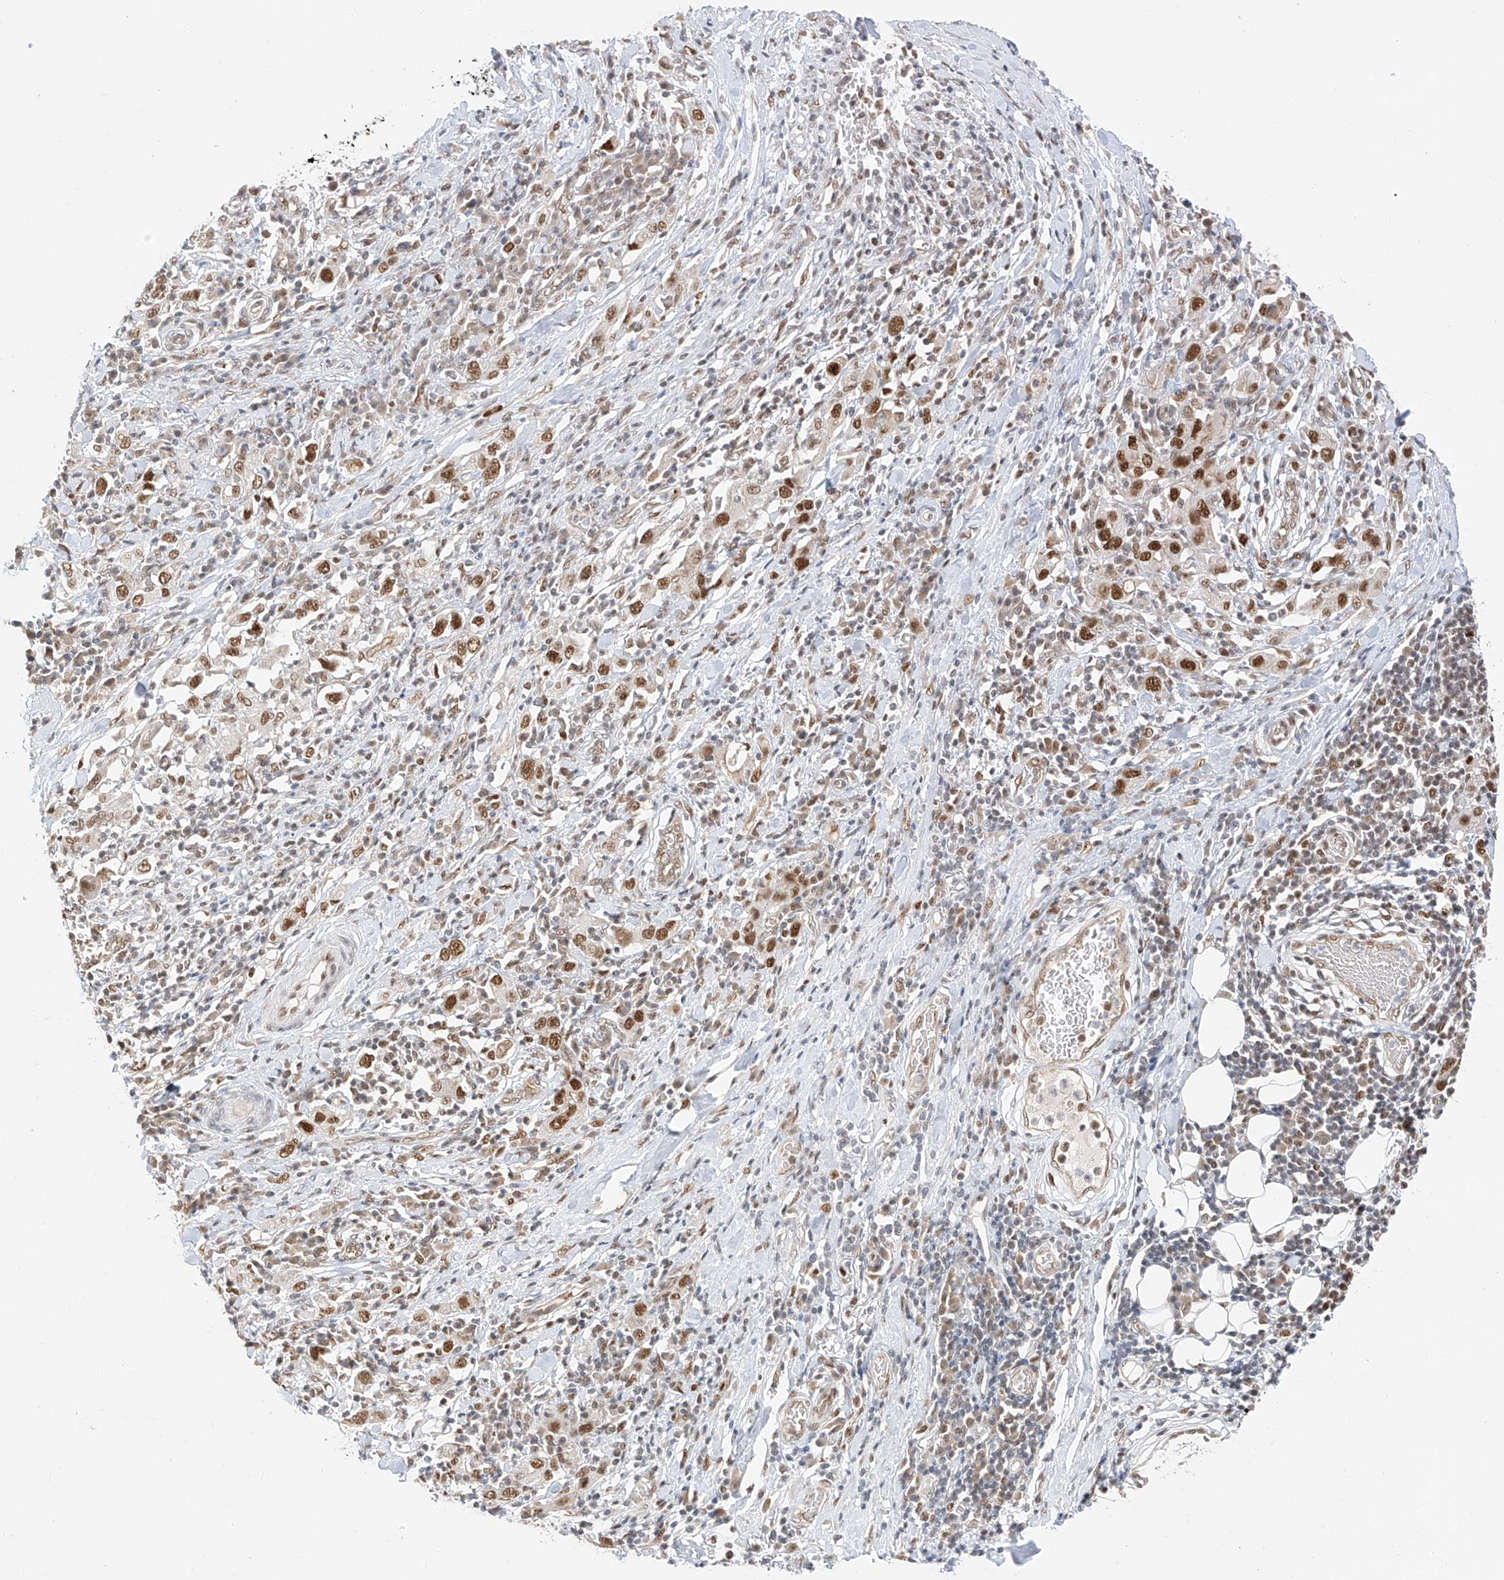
{"staining": {"intensity": "strong", "quantity": ">75%", "location": "nuclear"}, "tissue": "stomach cancer", "cell_type": "Tumor cells", "image_type": "cancer", "snomed": [{"axis": "morphology", "description": "Adenocarcinoma, NOS"}, {"axis": "topography", "description": "Stomach, upper"}], "caption": "A high-resolution image shows IHC staining of stomach adenocarcinoma, which shows strong nuclear staining in about >75% of tumor cells.", "gene": "POGK", "patient": {"sex": "male", "age": 62}}